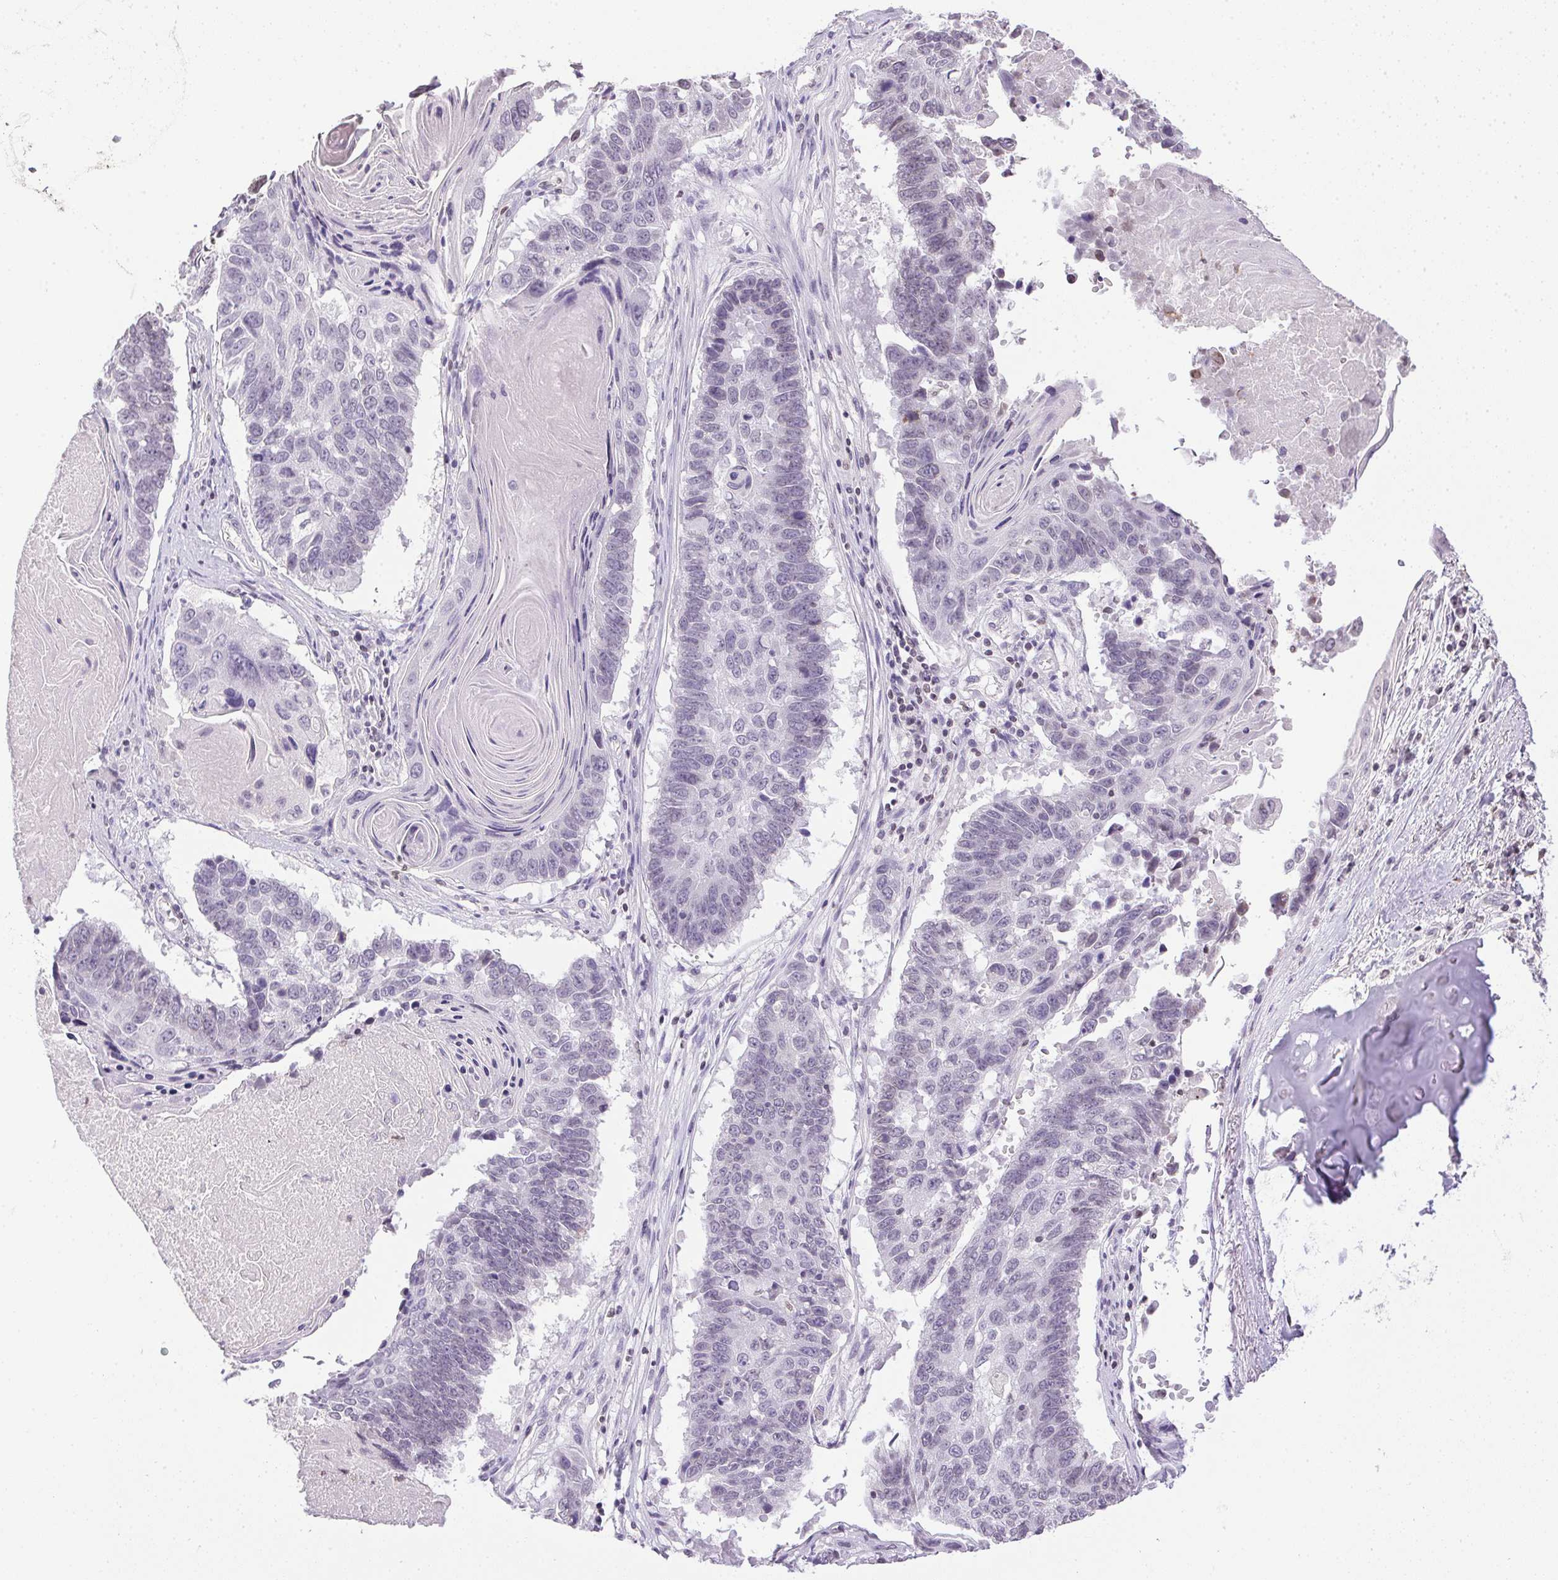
{"staining": {"intensity": "negative", "quantity": "none", "location": "none"}, "tissue": "lung cancer", "cell_type": "Tumor cells", "image_type": "cancer", "snomed": [{"axis": "morphology", "description": "Squamous cell carcinoma, NOS"}, {"axis": "topography", "description": "Lung"}], "caption": "Immunohistochemistry image of neoplastic tissue: lung cancer stained with DAB reveals no significant protein staining in tumor cells.", "gene": "PRL", "patient": {"sex": "male", "age": 73}}